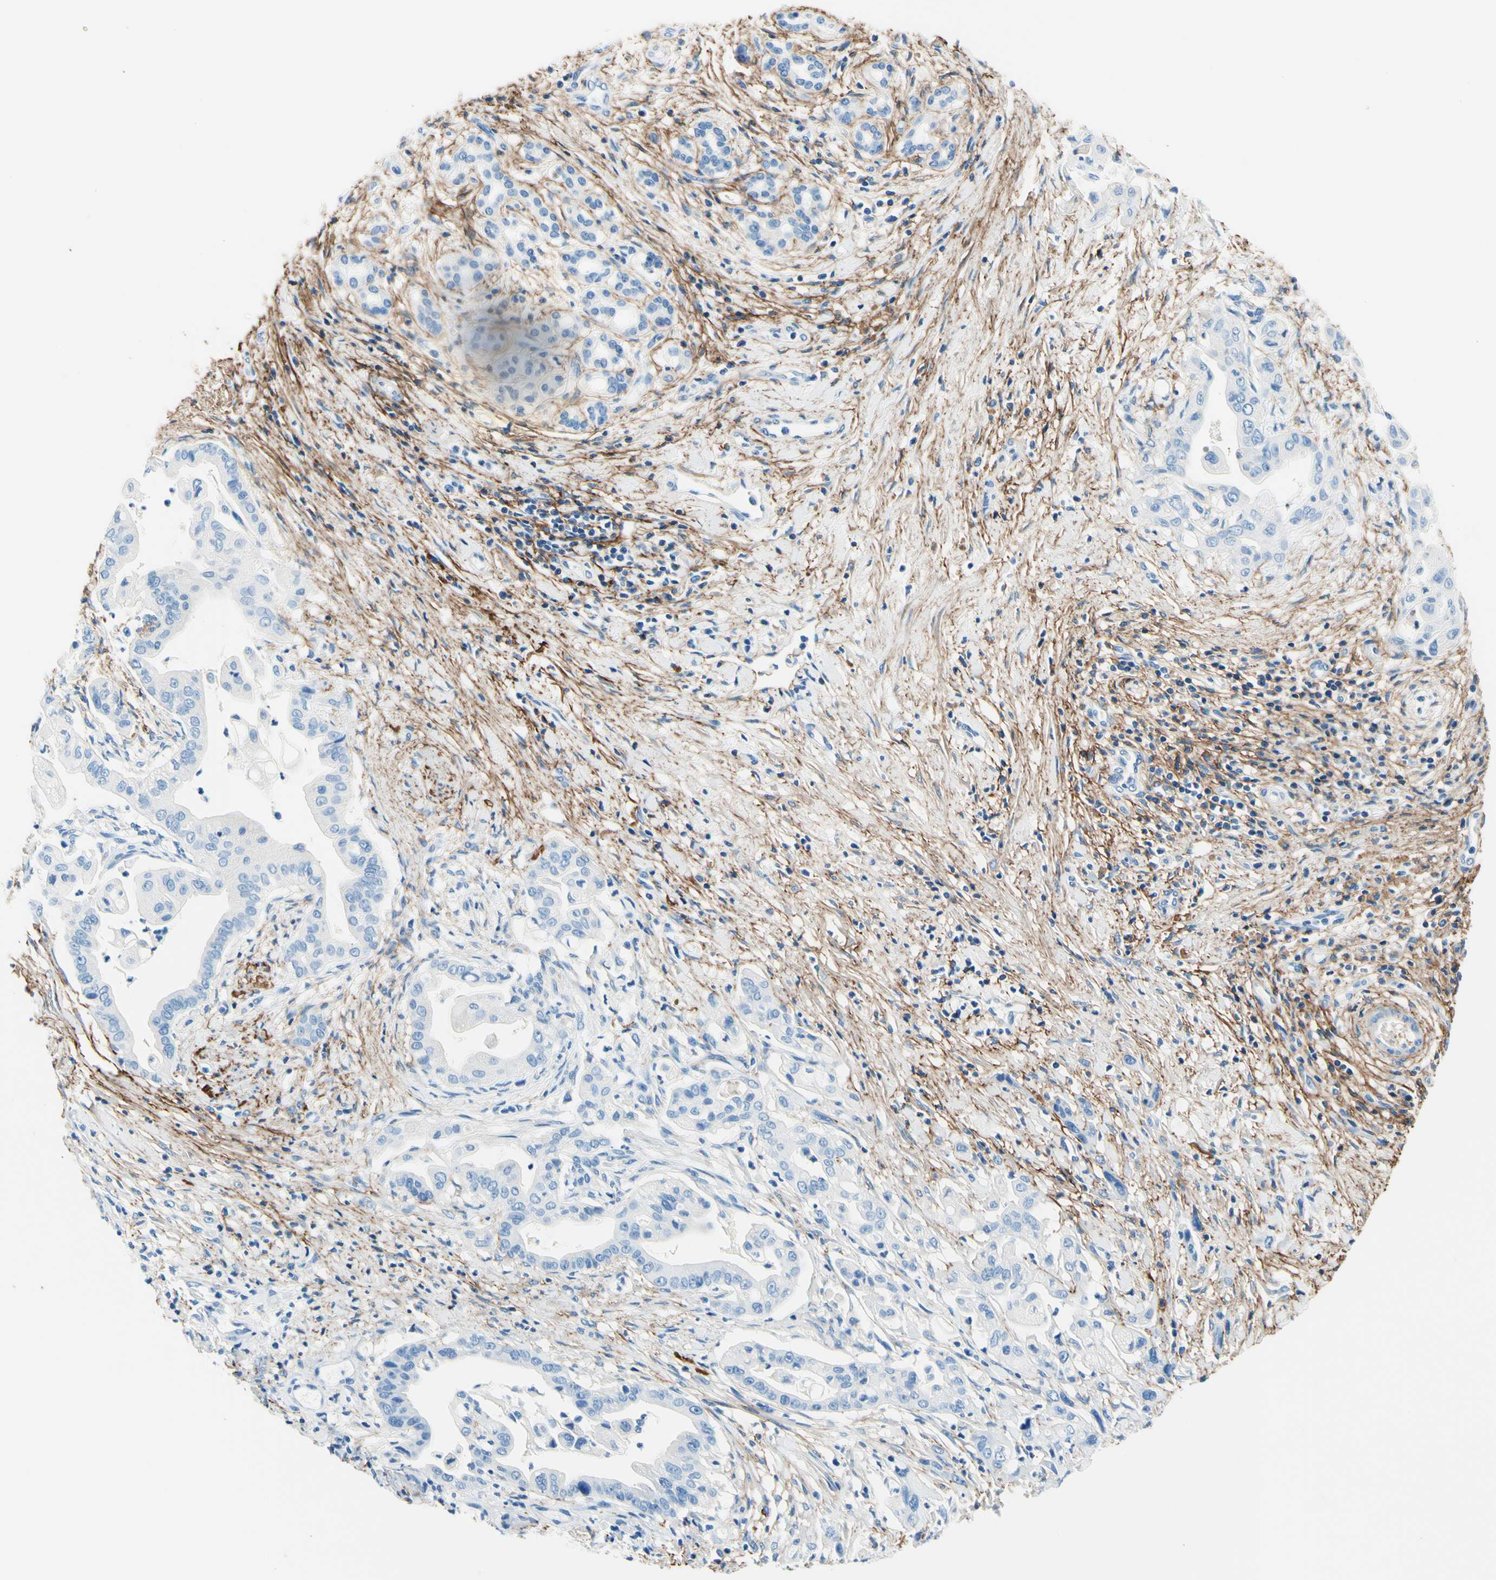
{"staining": {"intensity": "negative", "quantity": "none", "location": "none"}, "tissue": "pancreatic cancer", "cell_type": "Tumor cells", "image_type": "cancer", "snomed": [{"axis": "morphology", "description": "Adenocarcinoma, NOS"}, {"axis": "topography", "description": "Pancreas"}], "caption": "Tumor cells show no significant protein positivity in pancreatic cancer (adenocarcinoma).", "gene": "MFAP5", "patient": {"sex": "female", "age": 75}}